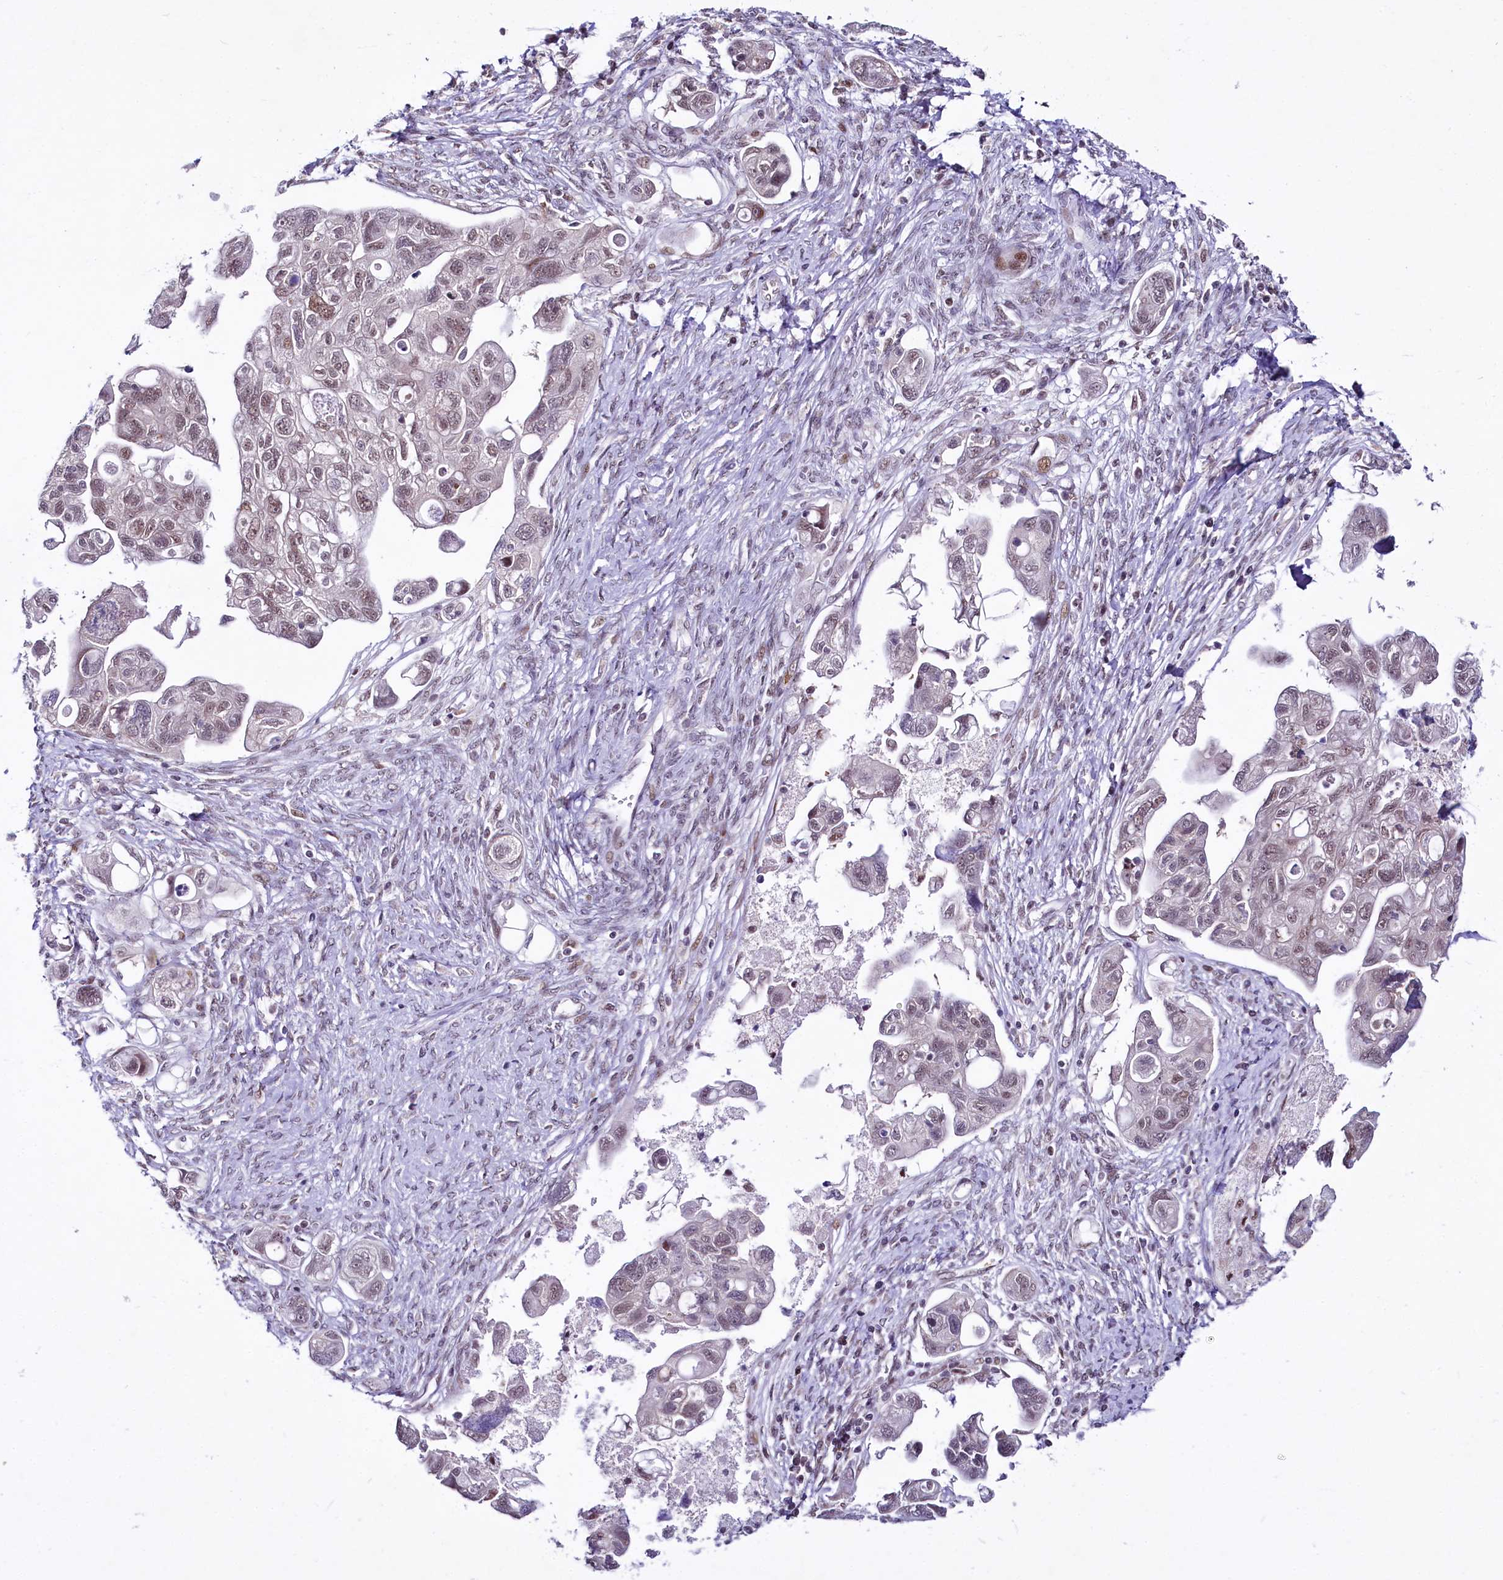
{"staining": {"intensity": "weak", "quantity": ">75%", "location": "nuclear"}, "tissue": "ovarian cancer", "cell_type": "Tumor cells", "image_type": "cancer", "snomed": [{"axis": "morphology", "description": "Carcinoma, NOS"}, {"axis": "morphology", "description": "Cystadenocarcinoma, serous, NOS"}, {"axis": "topography", "description": "Ovary"}], "caption": "Immunohistochemical staining of carcinoma (ovarian) shows low levels of weak nuclear expression in about >75% of tumor cells.", "gene": "SCAF11", "patient": {"sex": "female", "age": 69}}